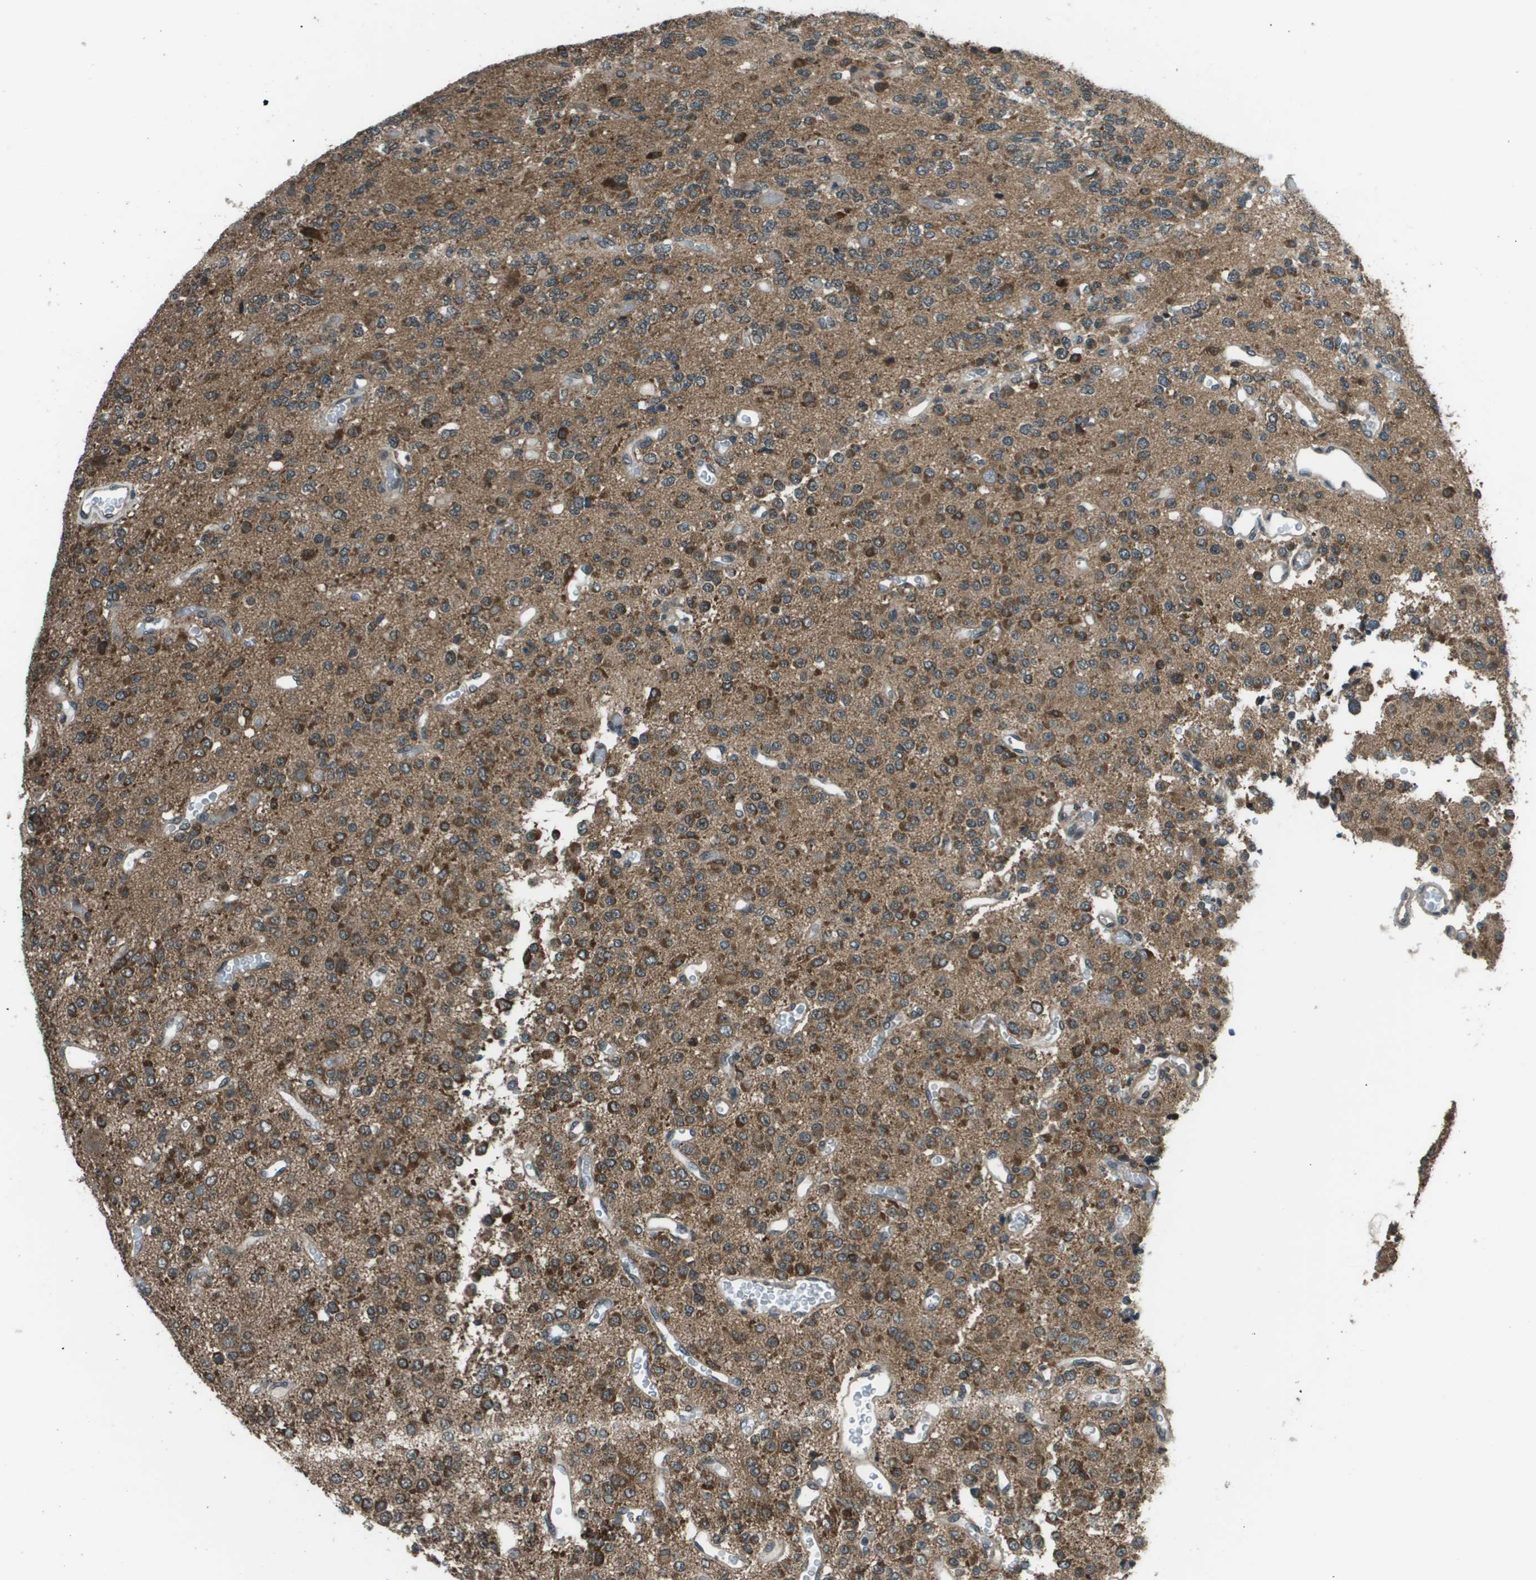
{"staining": {"intensity": "moderate", "quantity": ">75%", "location": "cytoplasmic/membranous"}, "tissue": "glioma", "cell_type": "Tumor cells", "image_type": "cancer", "snomed": [{"axis": "morphology", "description": "Glioma, malignant, Low grade"}, {"axis": "topography", "description": "Brain"}], "caption": "Immunohistochemistry micrograph of neoplastic tissue: malignant glioma (low-grade) stained using immunohistochemistry exhibits medium levels of moderate protein expression localized specifically in the cytoplasmic/membranous of tumor cells, appearing as a cytoplasmic/membranous brown color.", "gene": "PPFIA1", "patient": {"sex": "male", "age": 38}}